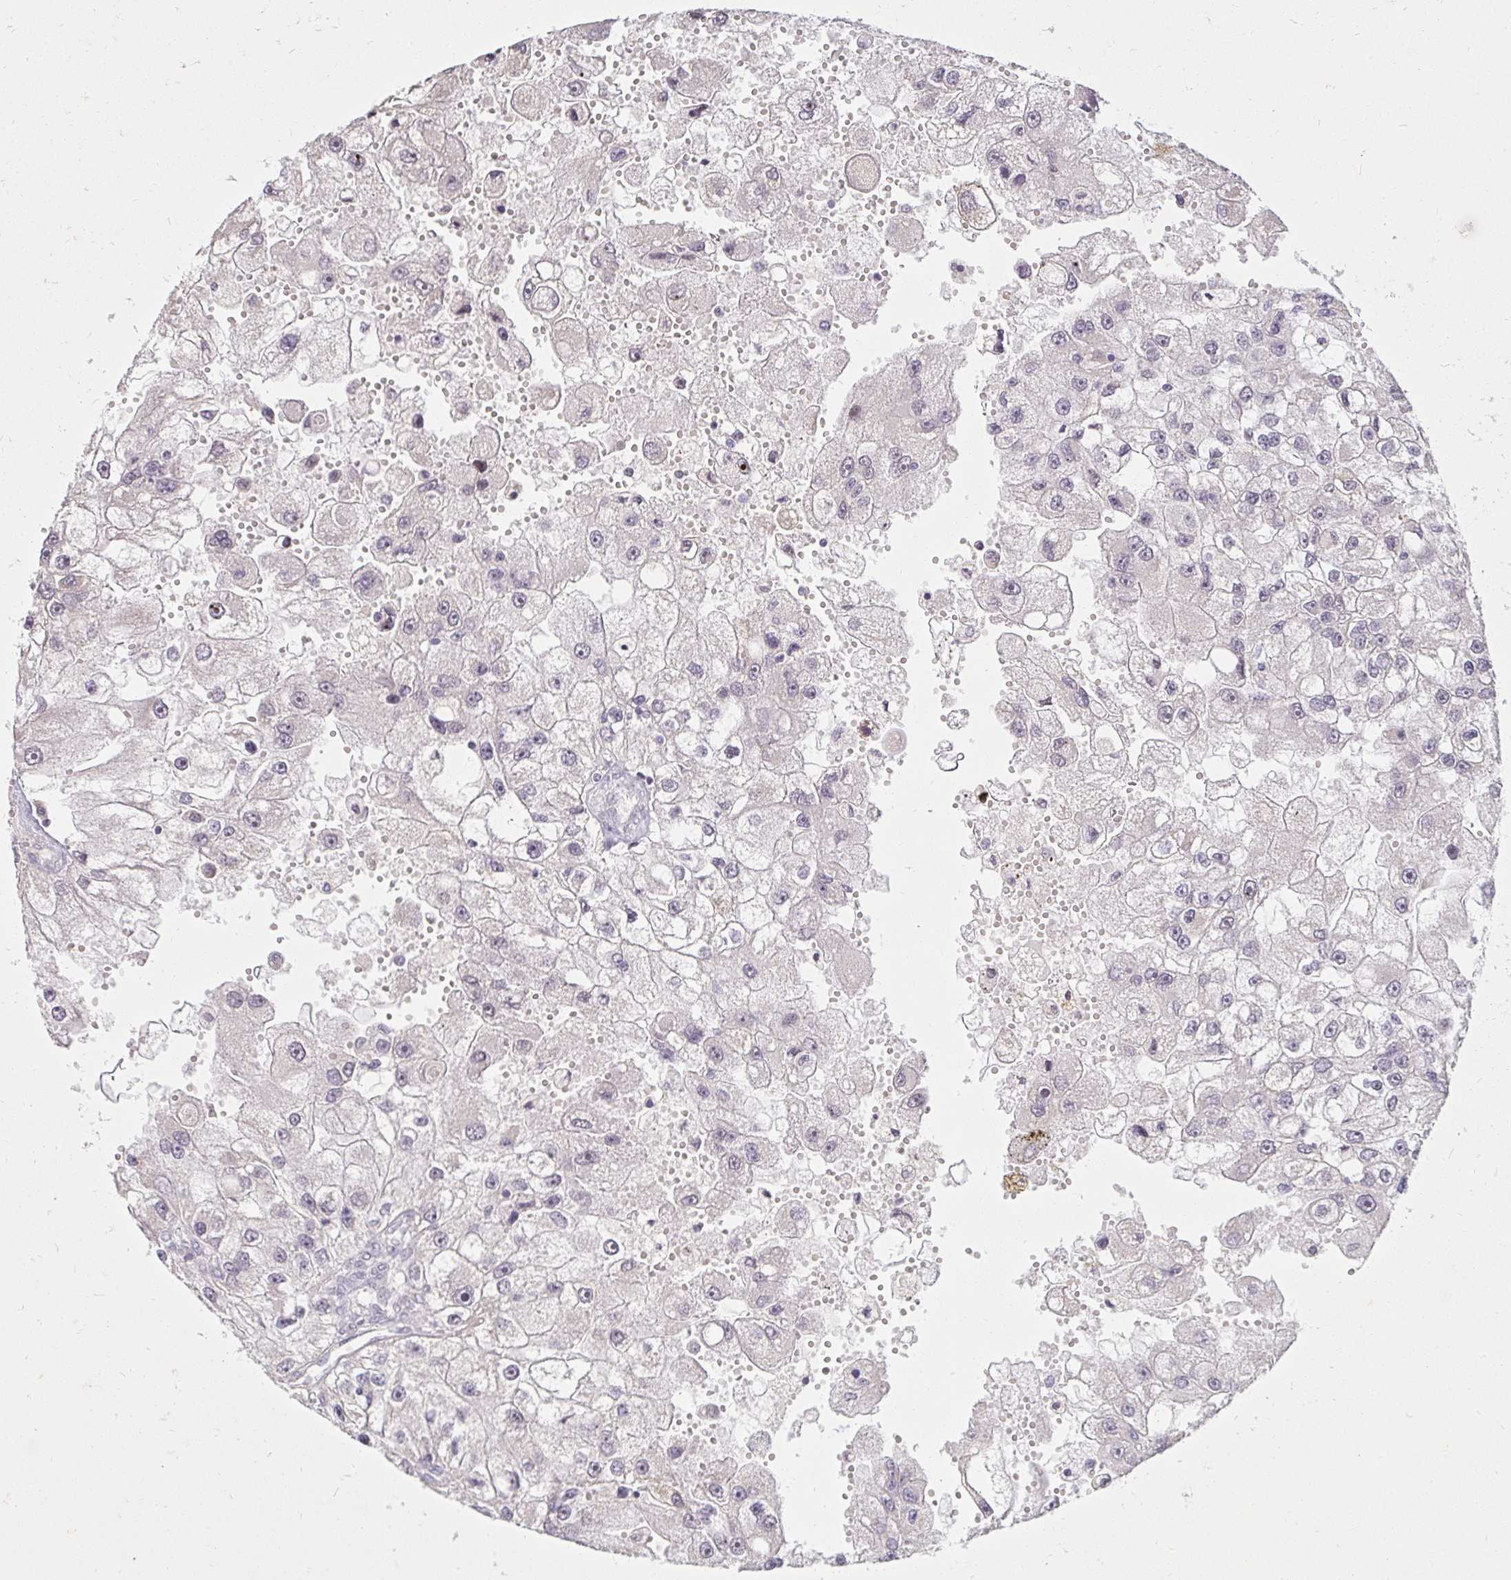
{"staining": {"intensity": "negative", "quantity": "none", "location": "none"}, "tissue": "renal cancer", "cell_type": "Tumor cells", "image_type": "cancer", "snomed": [{"axis": "morphology", "description": "Adenocarcinoma, NOS"}, {"axis": "topography", "description": "Kidney"}], "caption": "This is an immunohistochemistry micrograph of renal adenocarcinoma. There is no positivity in tumor cells.", "gene": "DDN", "patient": {"sex": "male", "age": 63}}